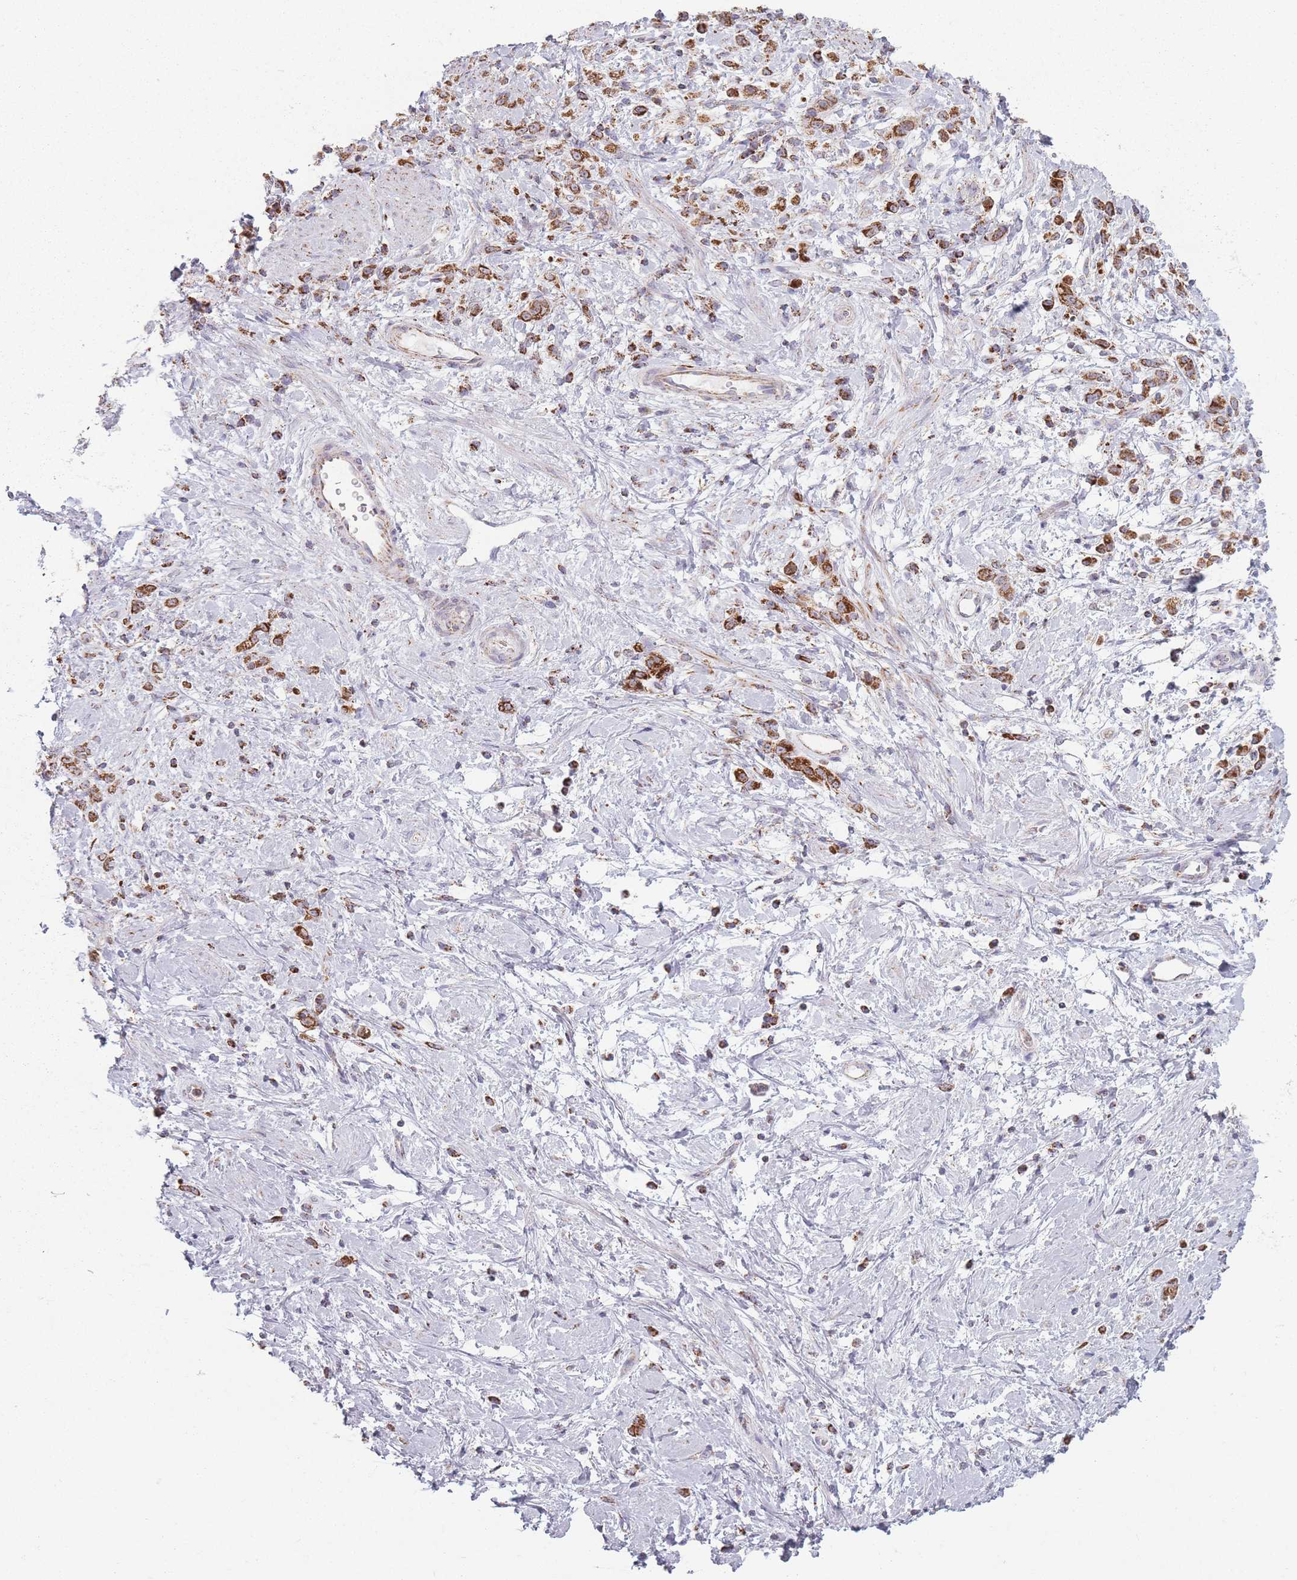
{"staining": {"intensity": "strong", "quantity": ">75%", "location": "cytoplasmic/membranous"}, "tissue": "stomach cancer", "cell_type": "Tumor cells", "image_type": "cancer", "snomed": [{"axis": "morphology", "description": "Adenocarcinoma, NOS"}, {"axis": "topography", "description": "Stomach"}], "caption": "Stomach cancer stained for a protein demonstrates strong cytoplasmic/membranous positivity in tumor cells.", "gene": "DCHS1", "patient": {"sex": "female", "age": 60}}